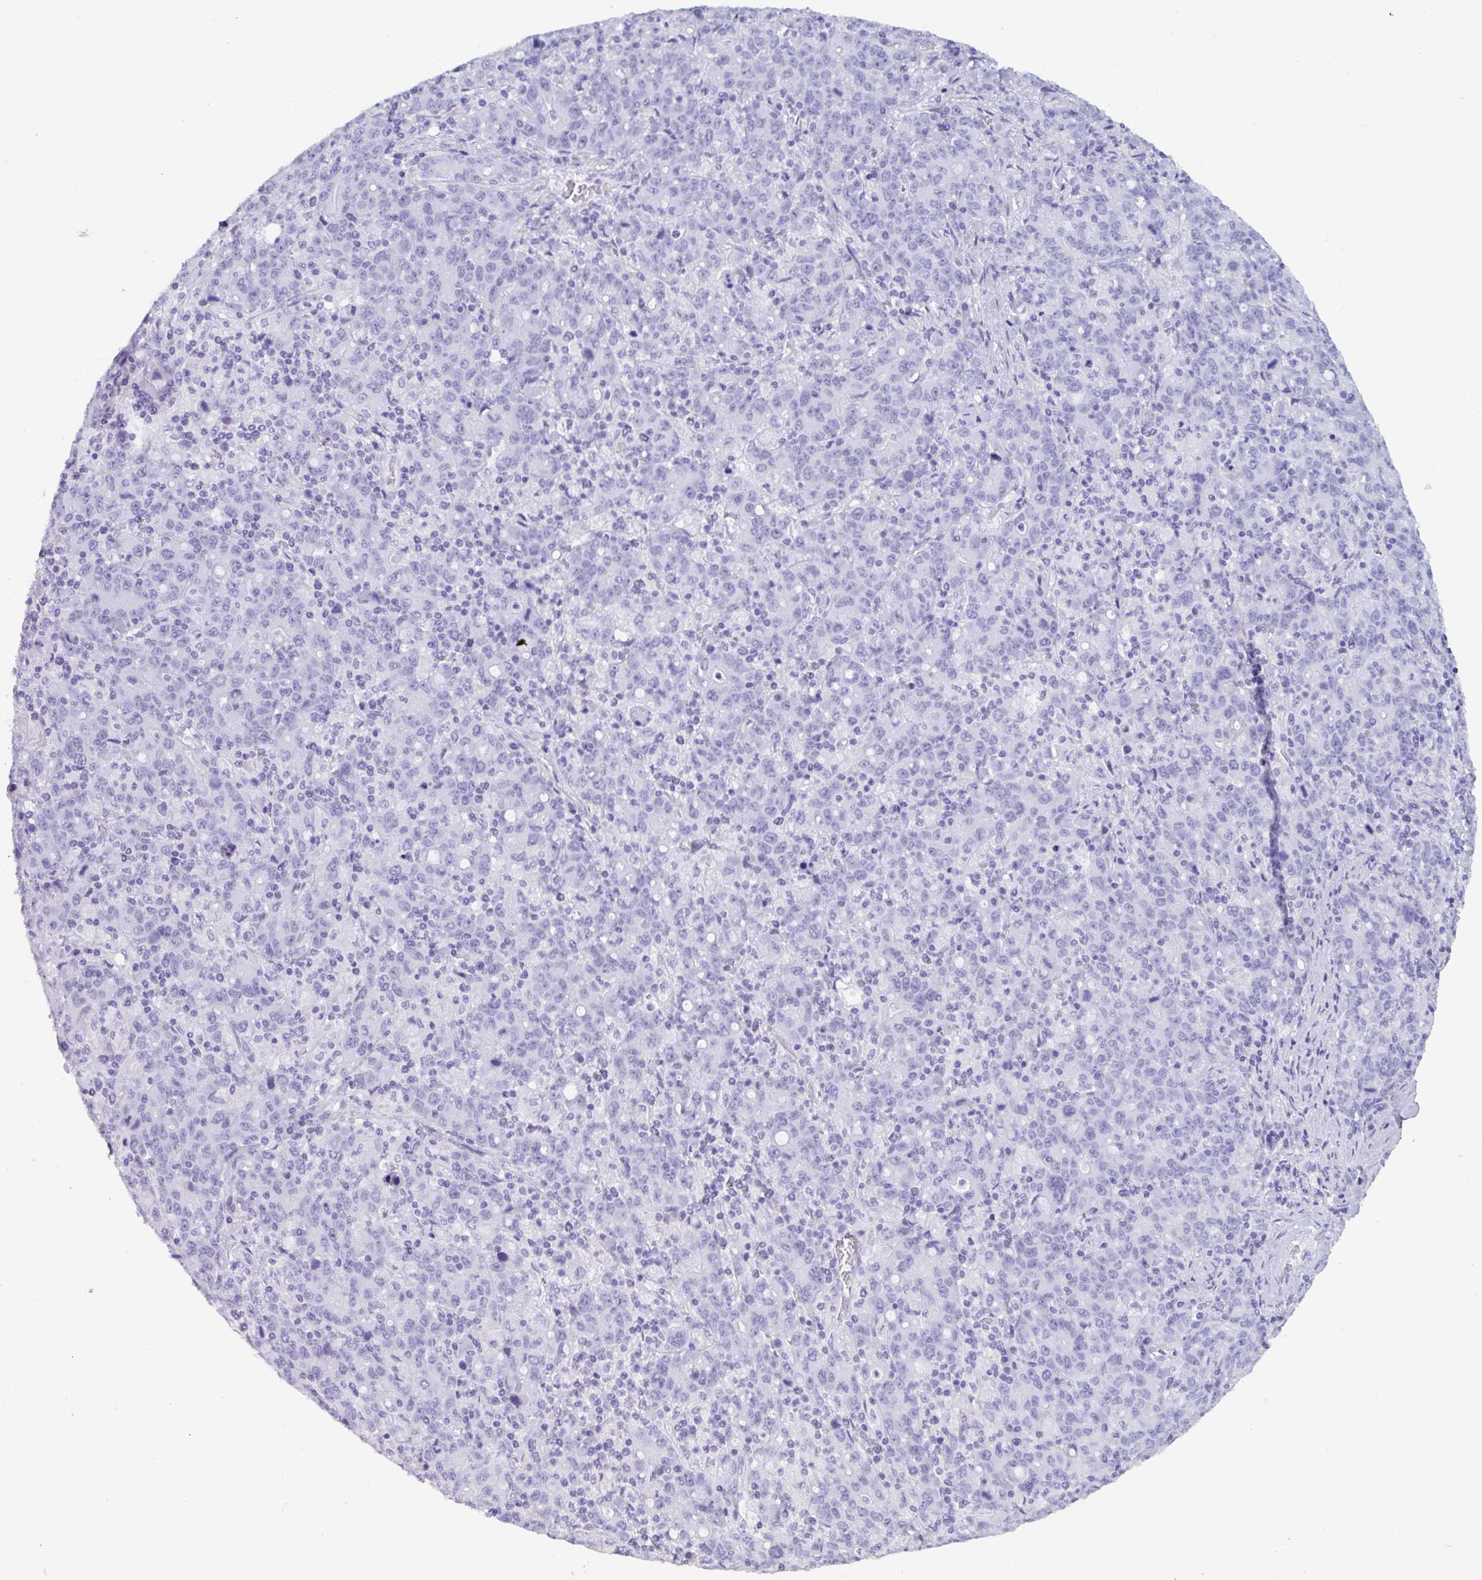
{"staining": {"intensity": "negative", "quantity": "none", "location": "none"}, "tissue": "stomach cancer", "cell_type": "Tumor cells", "image_type": "cancer", "snomed": [{"axis": "morphology", "description": "Adenocarcinoma, NOS"}, {"axis": "topography", "description": "Stomach, upper"}], "caption": "Stomach cancer was stained to show a protein in brown. There is no significant expression in tumor cells.", "gene": "TNNC1", "patient": {"sex": "male", "age": 69}}